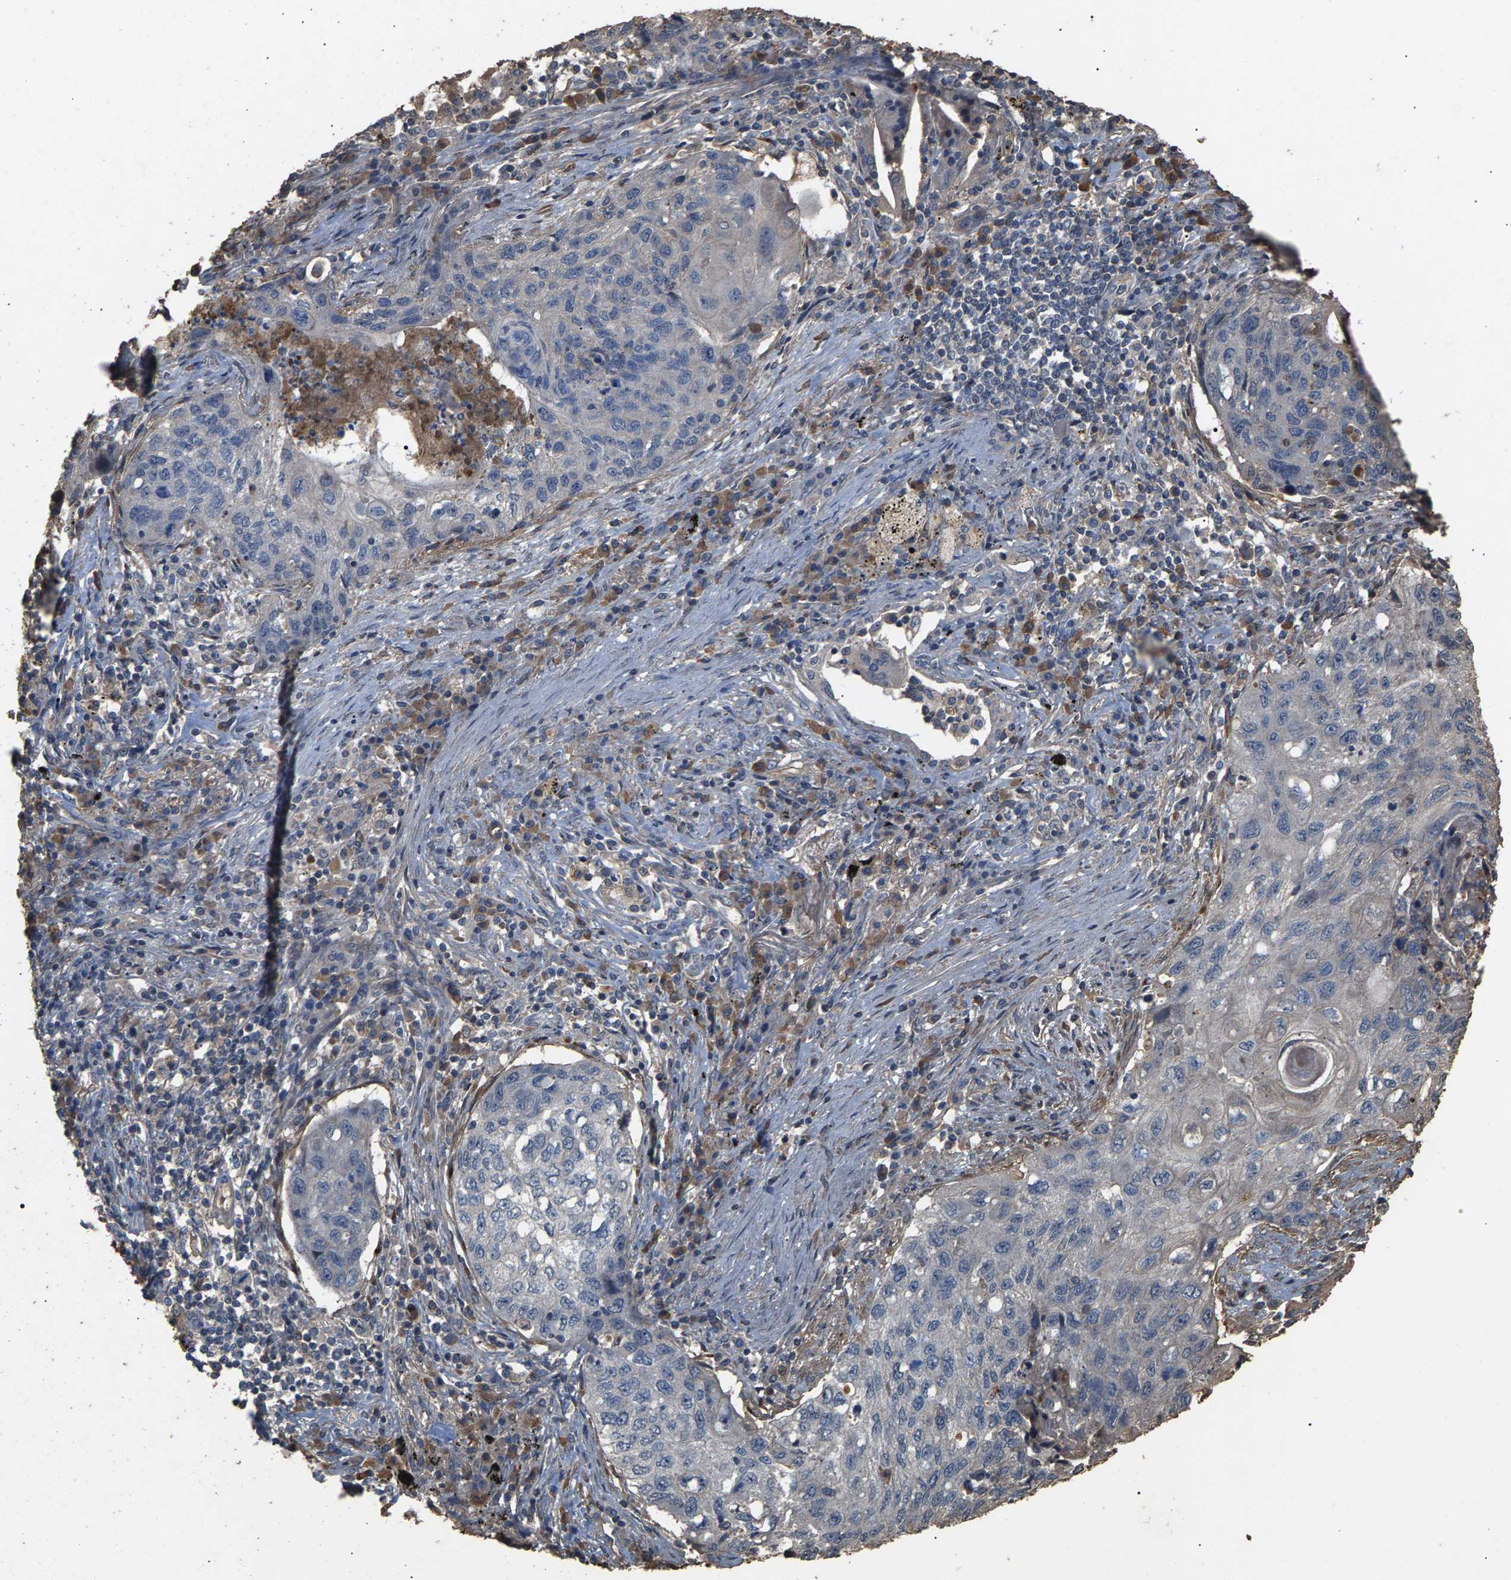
{"staining": {"intensity": "negative", "quantity": "none", "location": "none"}, "tissue": "lung cancer", "cell_type": "Tumor cells", "image_type": "cancer", "snomed": [{"axis": "morphology", "description": "Squamous cell carcinoma, NOS"}, {"axis": "topography", "description": "Lung"}], "caption": "Lung cancer (squamous cell carcinoma) was stained to show a protein in brown. There is no significant staining in tumor cells.", "gene": "HTRA3", "patient": {"sex": "female", "age": 63}}